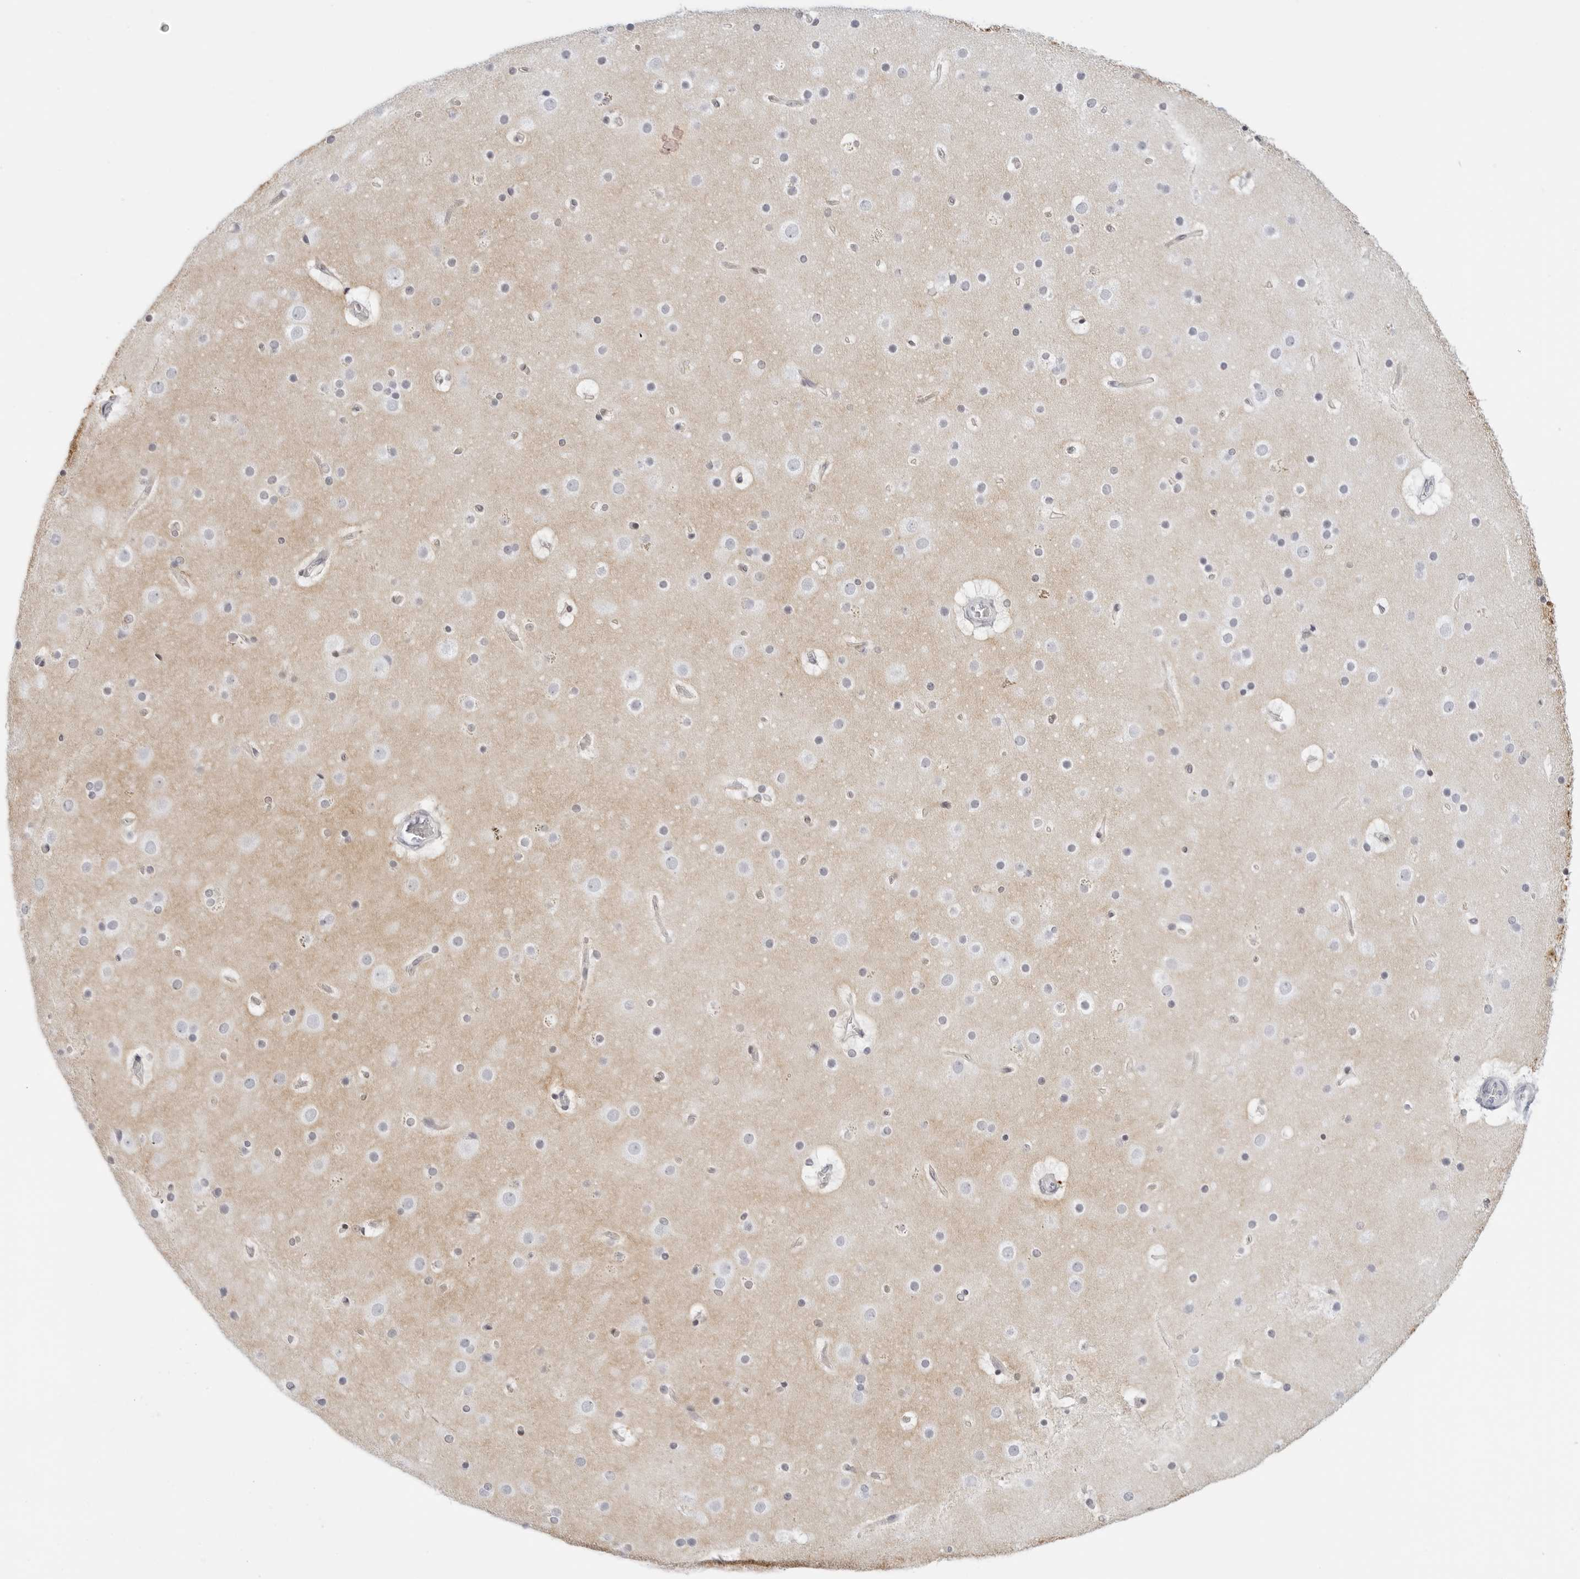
{"staining": {"intensity": "negative", "quantity": "none", "location": "none"}, "tissue": "cerebral cortex", "cell_type": "Endothelial cells", "image_type": "normal", "snomed": [{"axis": "morphology", "description": "Normal tissue, NOS"}, {"axis": "topography", "description": "Cerebral cortex"}], "caption": "High power microscopy image of an immunohistochemistry (IHC) image of unremarkable cerebral cortex, revealing no significant expression in endothelial cells. (Brightfield microscopy of DAB IHC at high magnification).", "gene": "SLC9A3R1", "patient": {"sex": "male", "age": 57}}